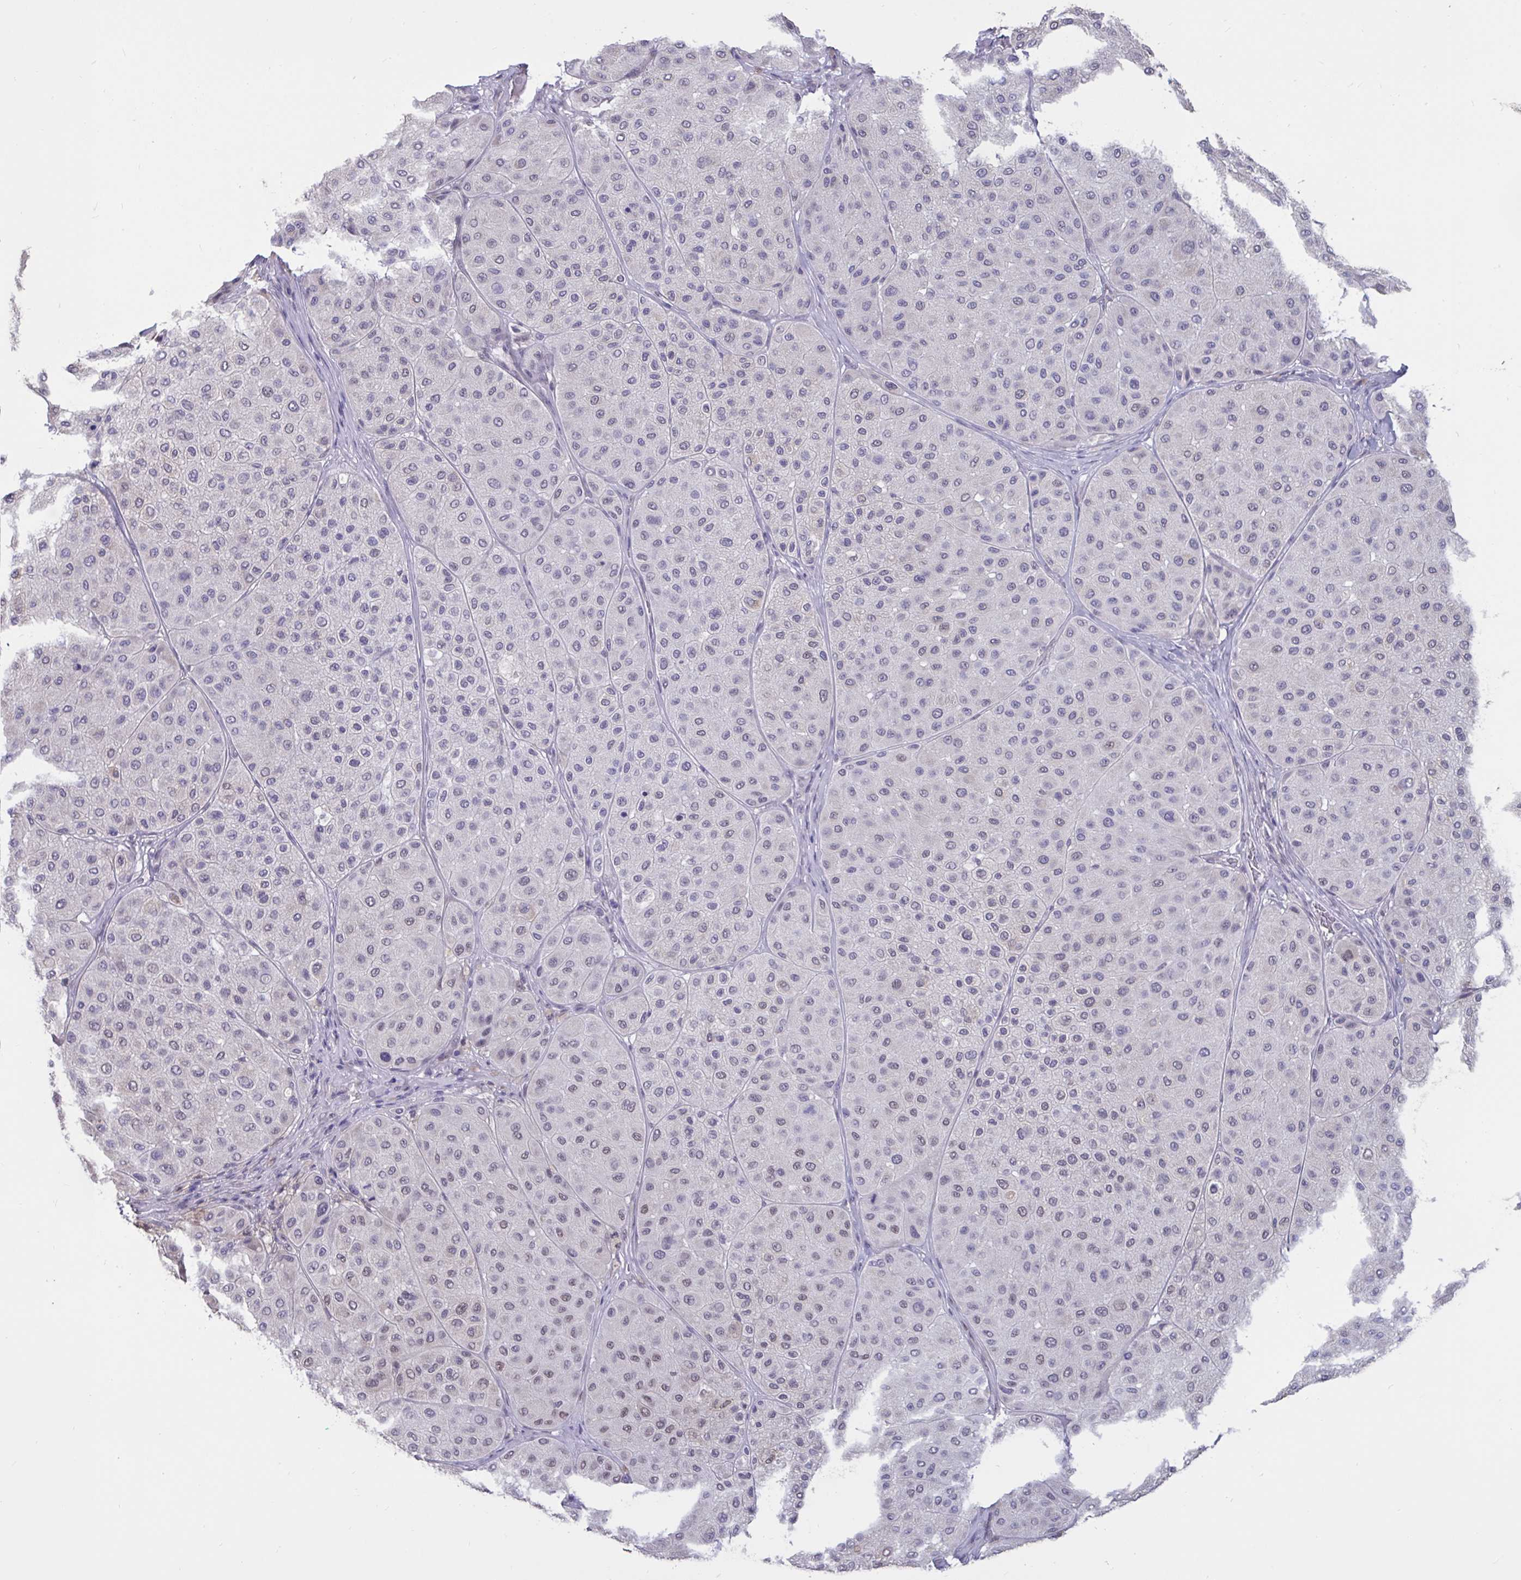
{"staining": {"intensity": "negative", "quantity": "none", "location": "none"}, "tissue": "melanoma", "cell_type": "Tumor cells", "image_type": "cancer", "snomed": [{"axis": "morphology", "description": "Malignant melanoma, Metastatic site"}, {"axis": "topography", "description": "Smooth muscle"}], "caption": "This is an immunohistochemistry (IHC) photomicrograph of human malignant melanoma (metastatic site). There is no positivity in tumor cells.", "gene": "DDX39A", "patient": {"sex": "male", "age": 41}}